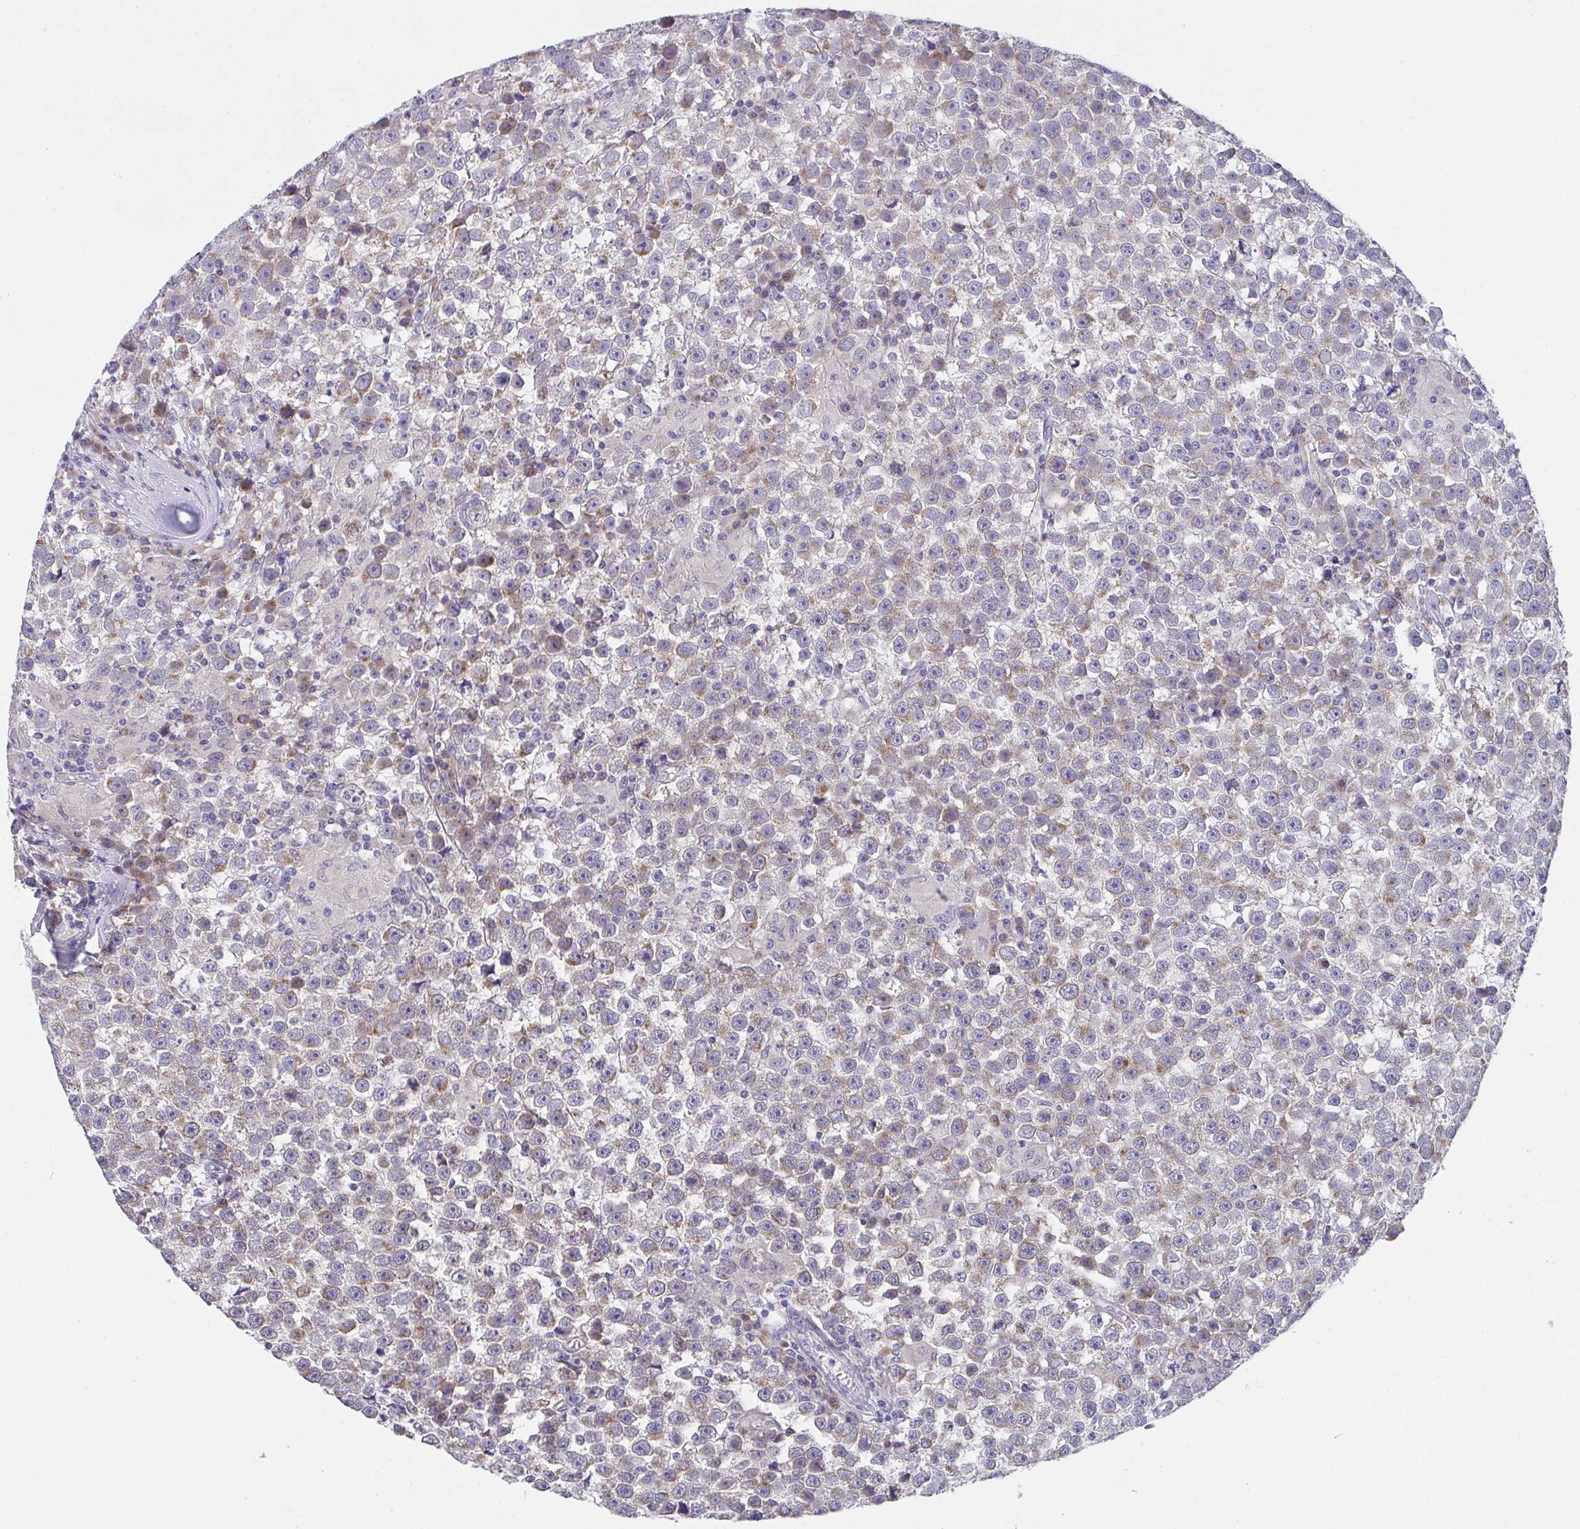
{"staining": {"intensity": "weak", "quantity": "25%-75%", "location": "cytoplasmic/membranous"}, "tissue": "testis cancer", "cell_type": "Tumor cells", "image_type": "cancer", "snomed": [{"axis": "morphology", "description": "Seminoma, NOS"}, {"axis": "topography", "description": "Testis"}], "caption": "Immunohistochemistry (IHC) (DAB (3,3'-diaminobenzidine)) staining of seminoma (testis) exhibits weak cytoplasmic/membranous protein staining in approximately 25%-75% of tumor cells.", "gene": "MIA3", "patient": {"sex": "male", "age": 31}}